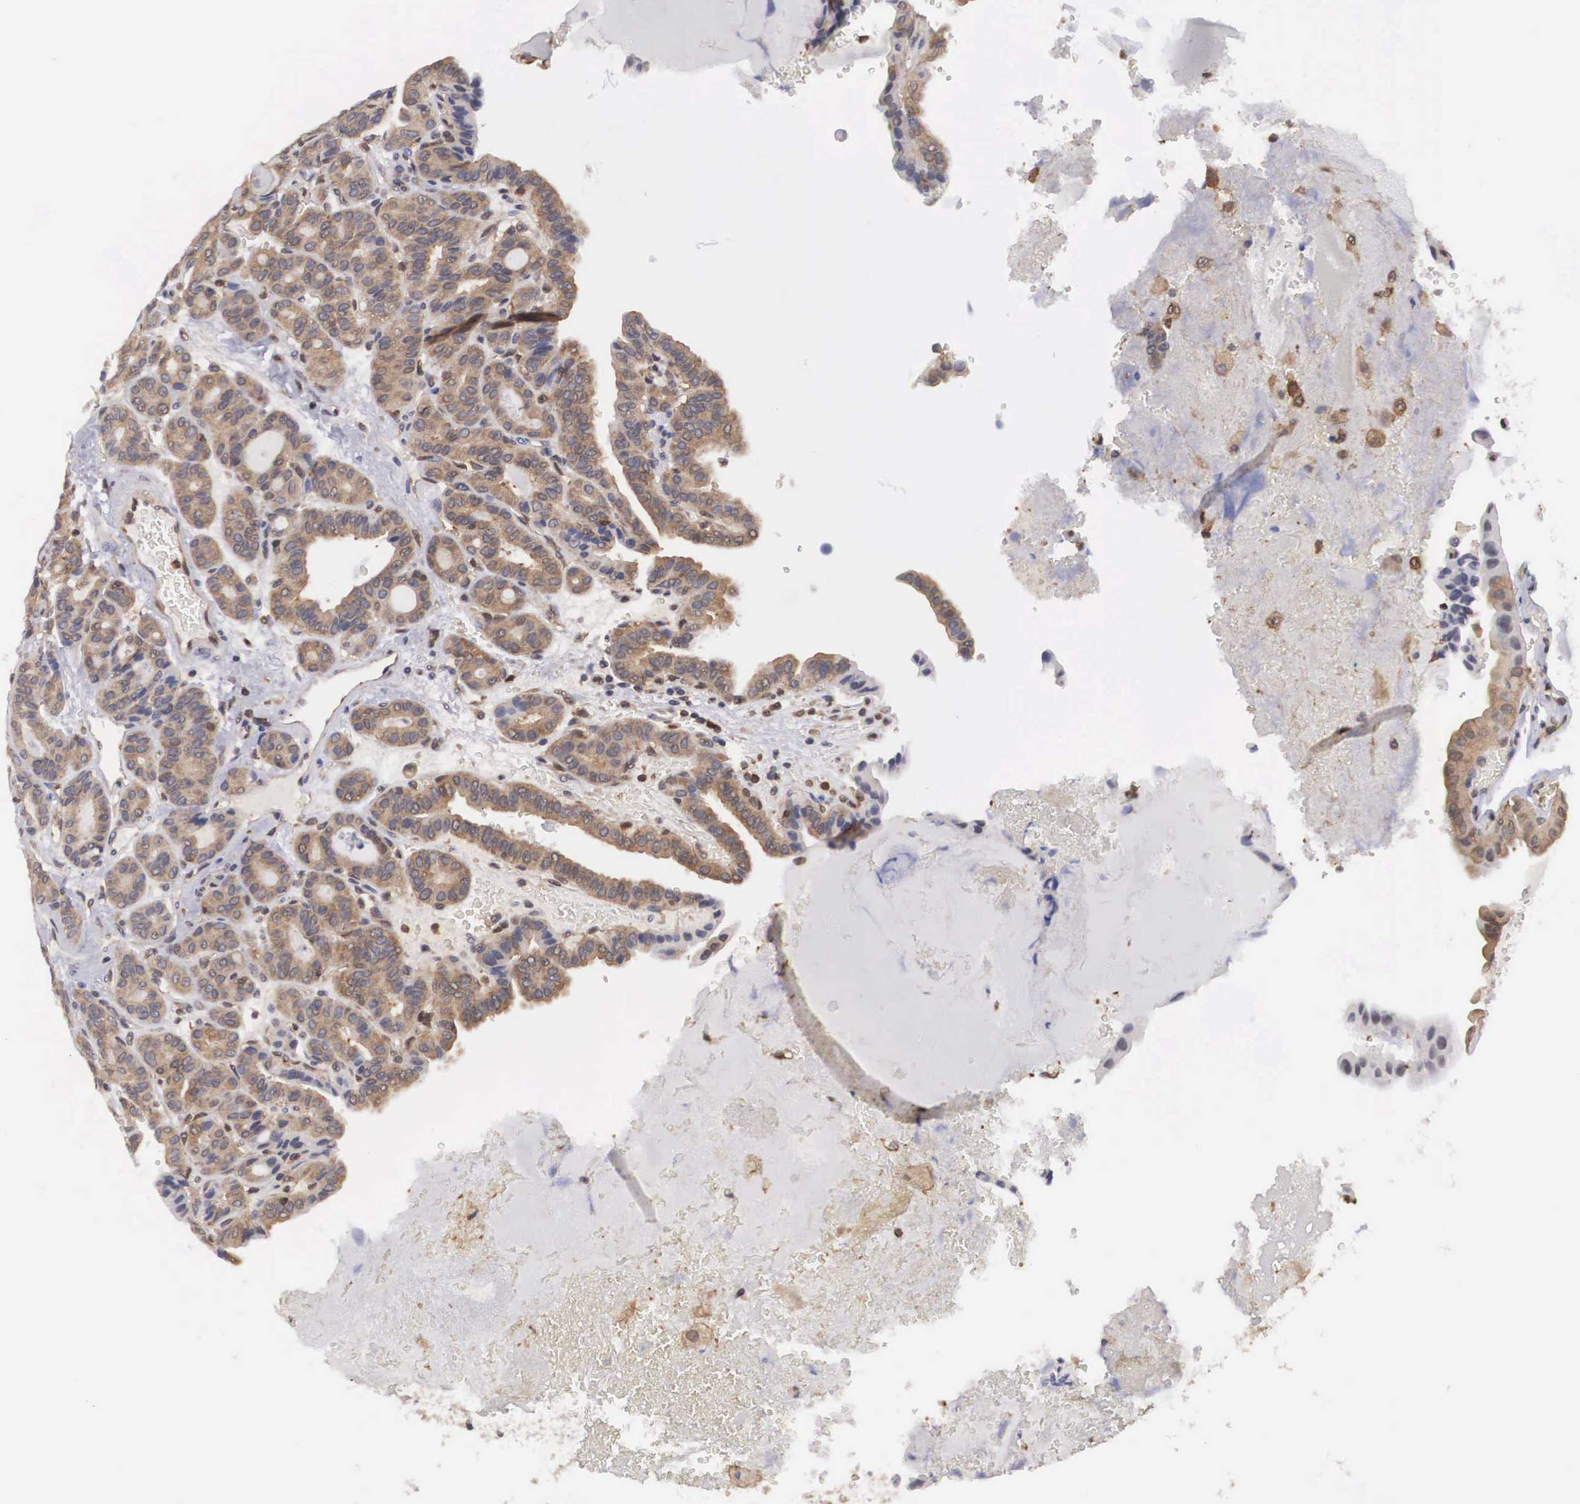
{"staining": {"intensity": "moderate", "quantity": ">75%", "location": "cytoplasmic/membranous"}, "tissue": "thyroid cancer", "cell_type": "Tumor cells", "image_type": "cancer", "snomed": [{"axis": "morphology", "description": "Papillary adenocarcinoma, NOS"}, {"axis": "topography", "description": "Thyroid gland"}], "caption": "This is a histology image of IHC staining of papillary adenocarcinoma (thyroid), which shows moderate positivity in the cytoplasmic/membranous of tumor cells.", "gene": "ADSL", "patient": {"sex": "male", "age": 87}}